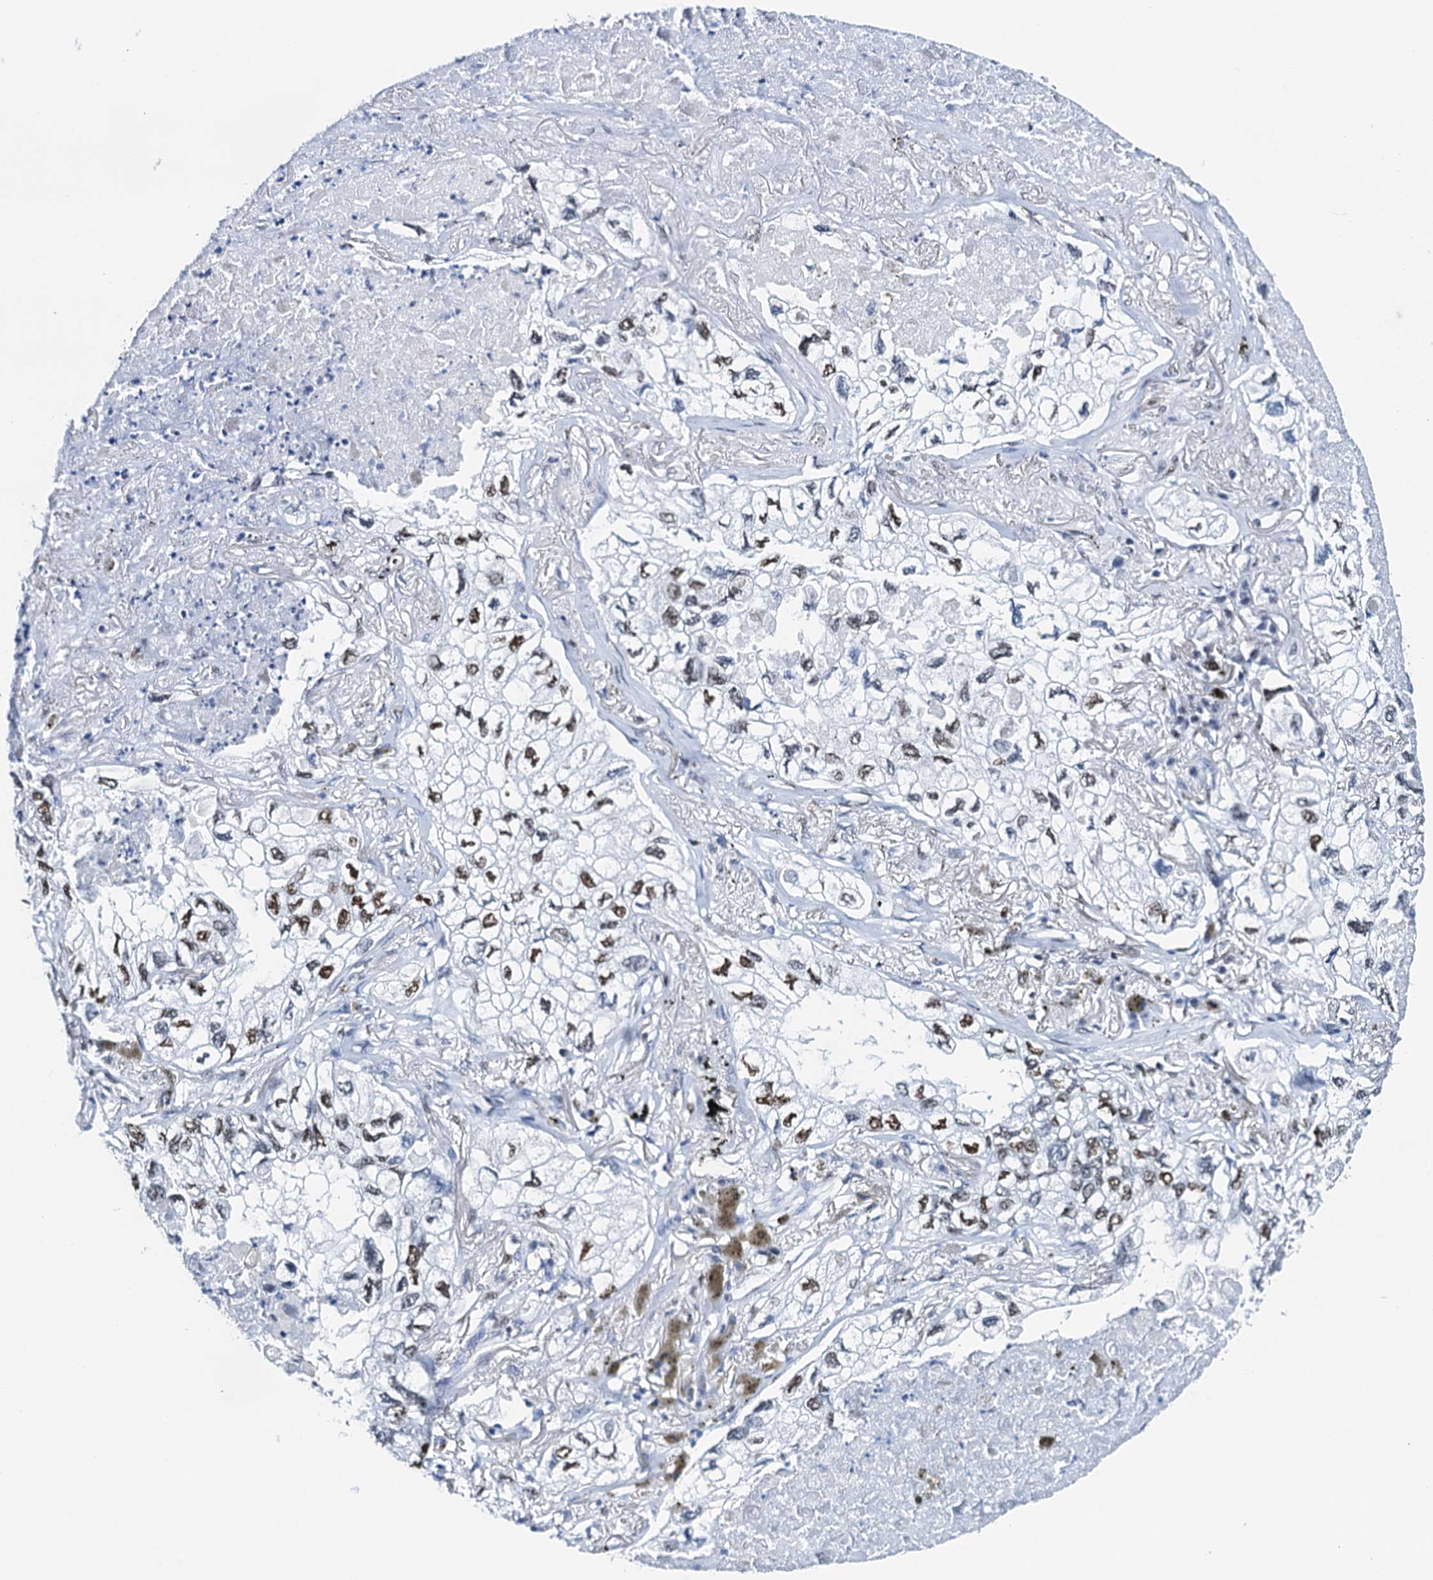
{"staining": {"intensity": "moderate", "quantity": "25%-75%", "location": "nuclear"}, "tissue": "lung cancer", "cell_type": "Tumor cells", "image_type": "cancer", "snomed": [{"axis": "morphology", "description": "Adenocarcinoma, NOS"}, {"axis": "topography", "description": "Lung"}], "caption": "The histopathology image shows staining of lung cancer, revealing moderate nuclear protein positivity (brown color) within tumor cells.", "gene": "SLTM", "patient": {"sex": "male", "age": 65}}